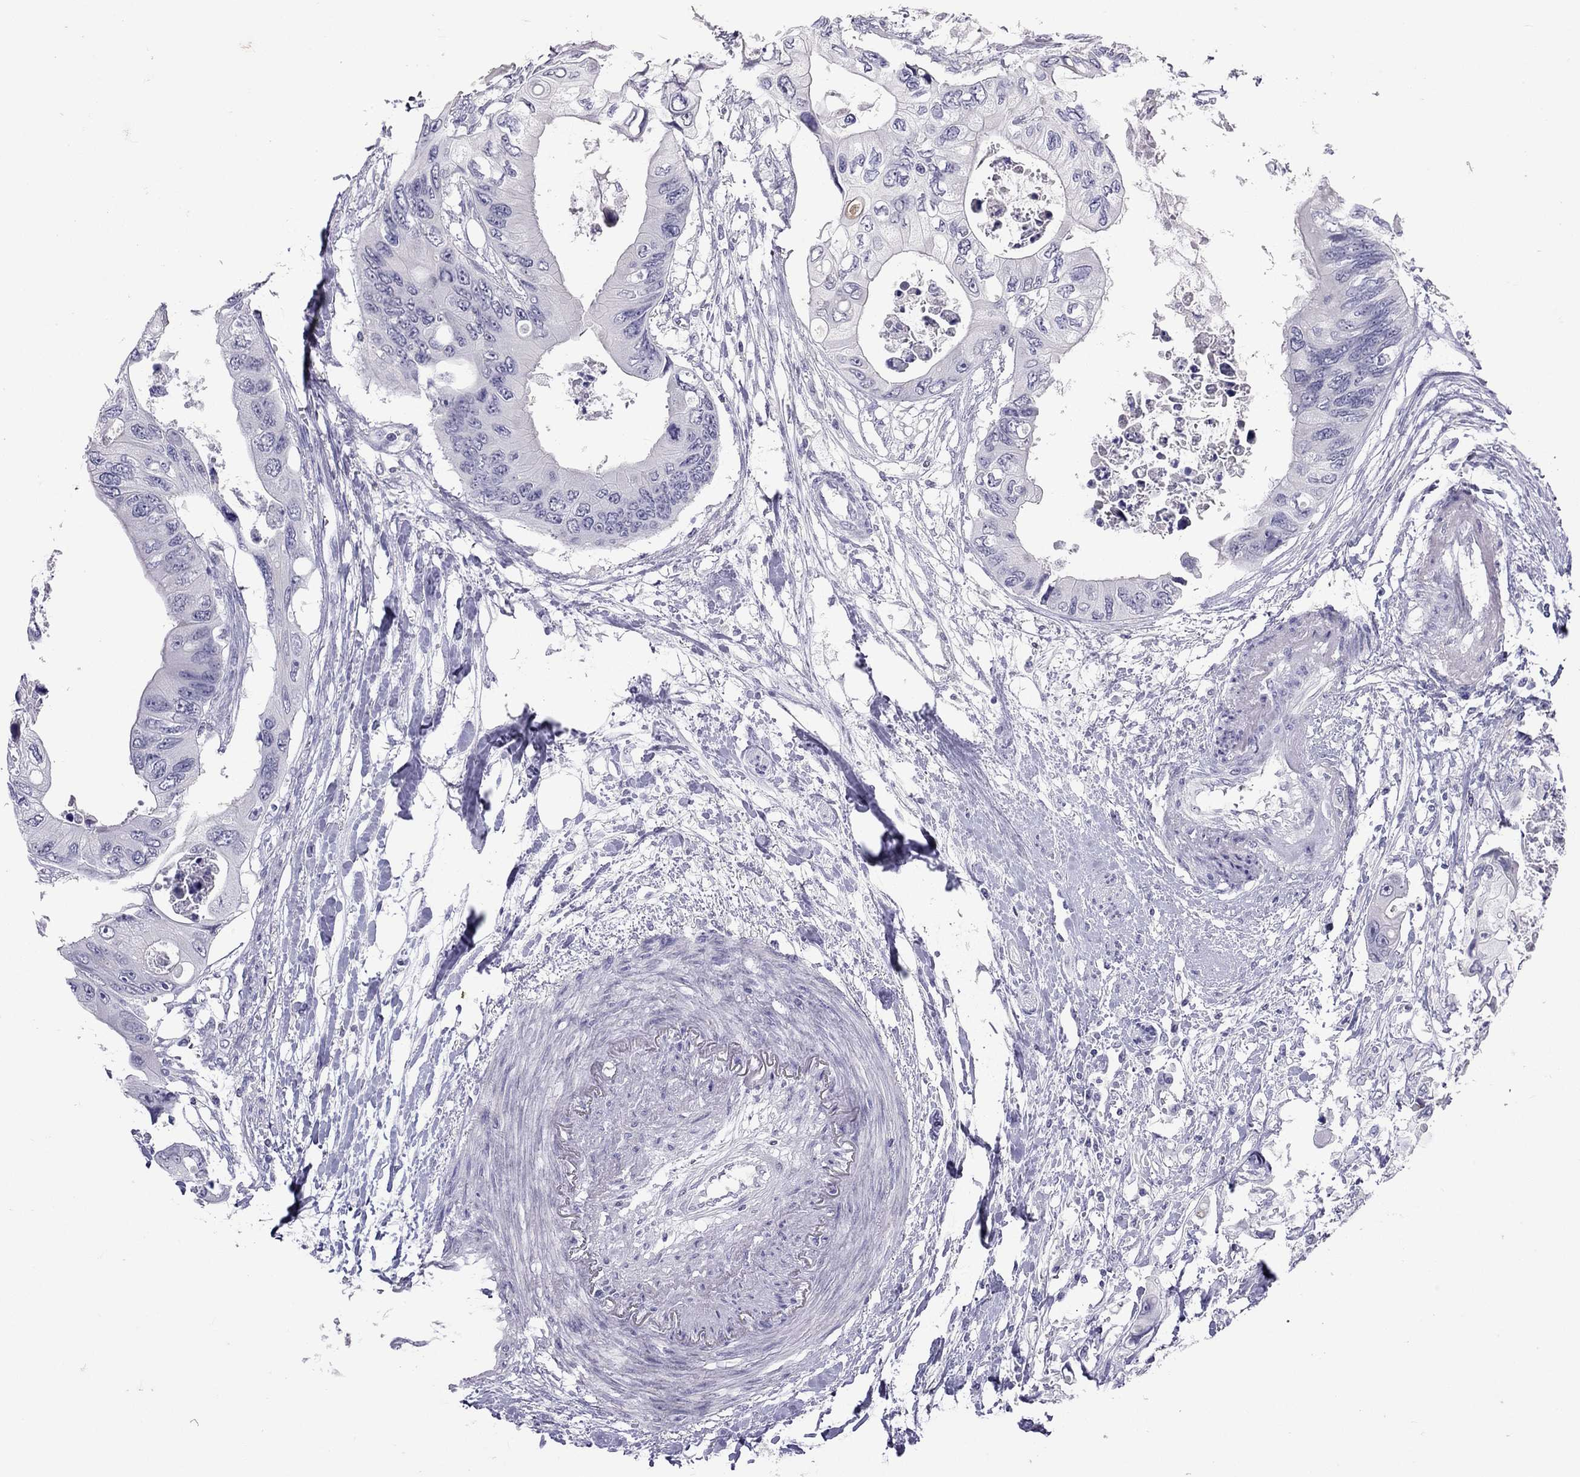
{"staining": {"intensity": "negative", "quantity": "none", "location": "none"}, "tissue": "colorectal cancer", "cell_type": "Tumor cells", "image_type": "cancer", "snomed": [{"axis": "morphology", "description": "Adenocarcinoma, NOS"}, {"axis": "topography", "description": "Rectum"}], "caption": "An immunohistochemistry (IHC) photomicrograph of colorectal cancer (adenocarcinoma) is shown. There is no staining in tumor cells of colorectal cancer (adenocarcinoma). (DAB IHC visualized using brightfield microscopy, high magnification).", "gene": "MUC16", "patient": {"sex": "male", "age": 63}}